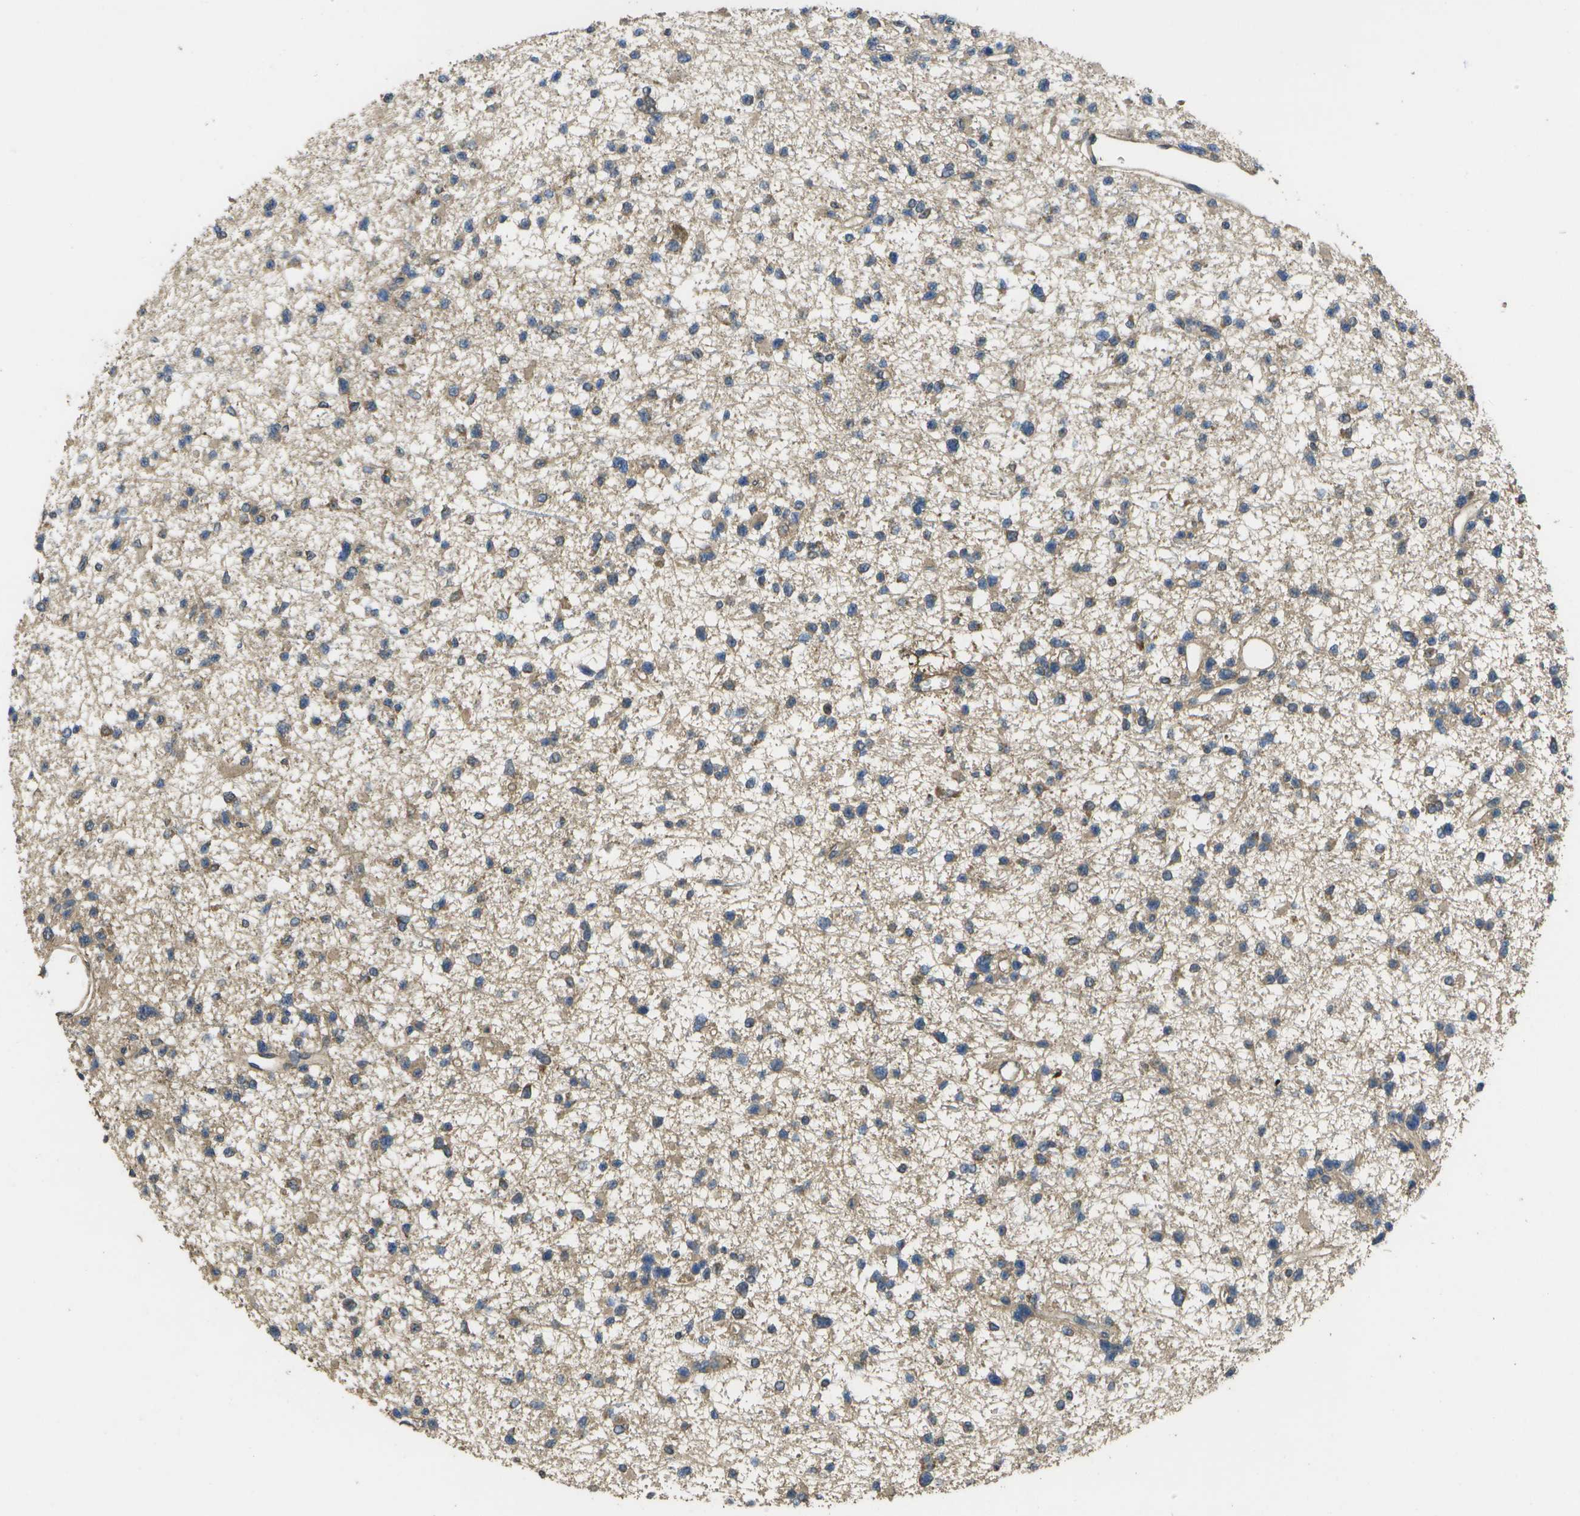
{"staining": {"intensity": "weak", "quantity": ">75%", "location": "cytoplasmic/membranous"}, "tissue": "glioma", "cell_type": "Tumor cells", "image_type": "cancer", "snomed": [{"axis": "morphology", "description": "Glioma, malignant, Low grade"}, {"axis": "topography", "description": "Brain"}], "caption": "A brown stain highlights weak cytoplasmic/membranous positivity of a protein in human malignant glioma (low-grade) tumor cells.", "gene": "SACS", "patient": {"sex": "female", "age": 22}}